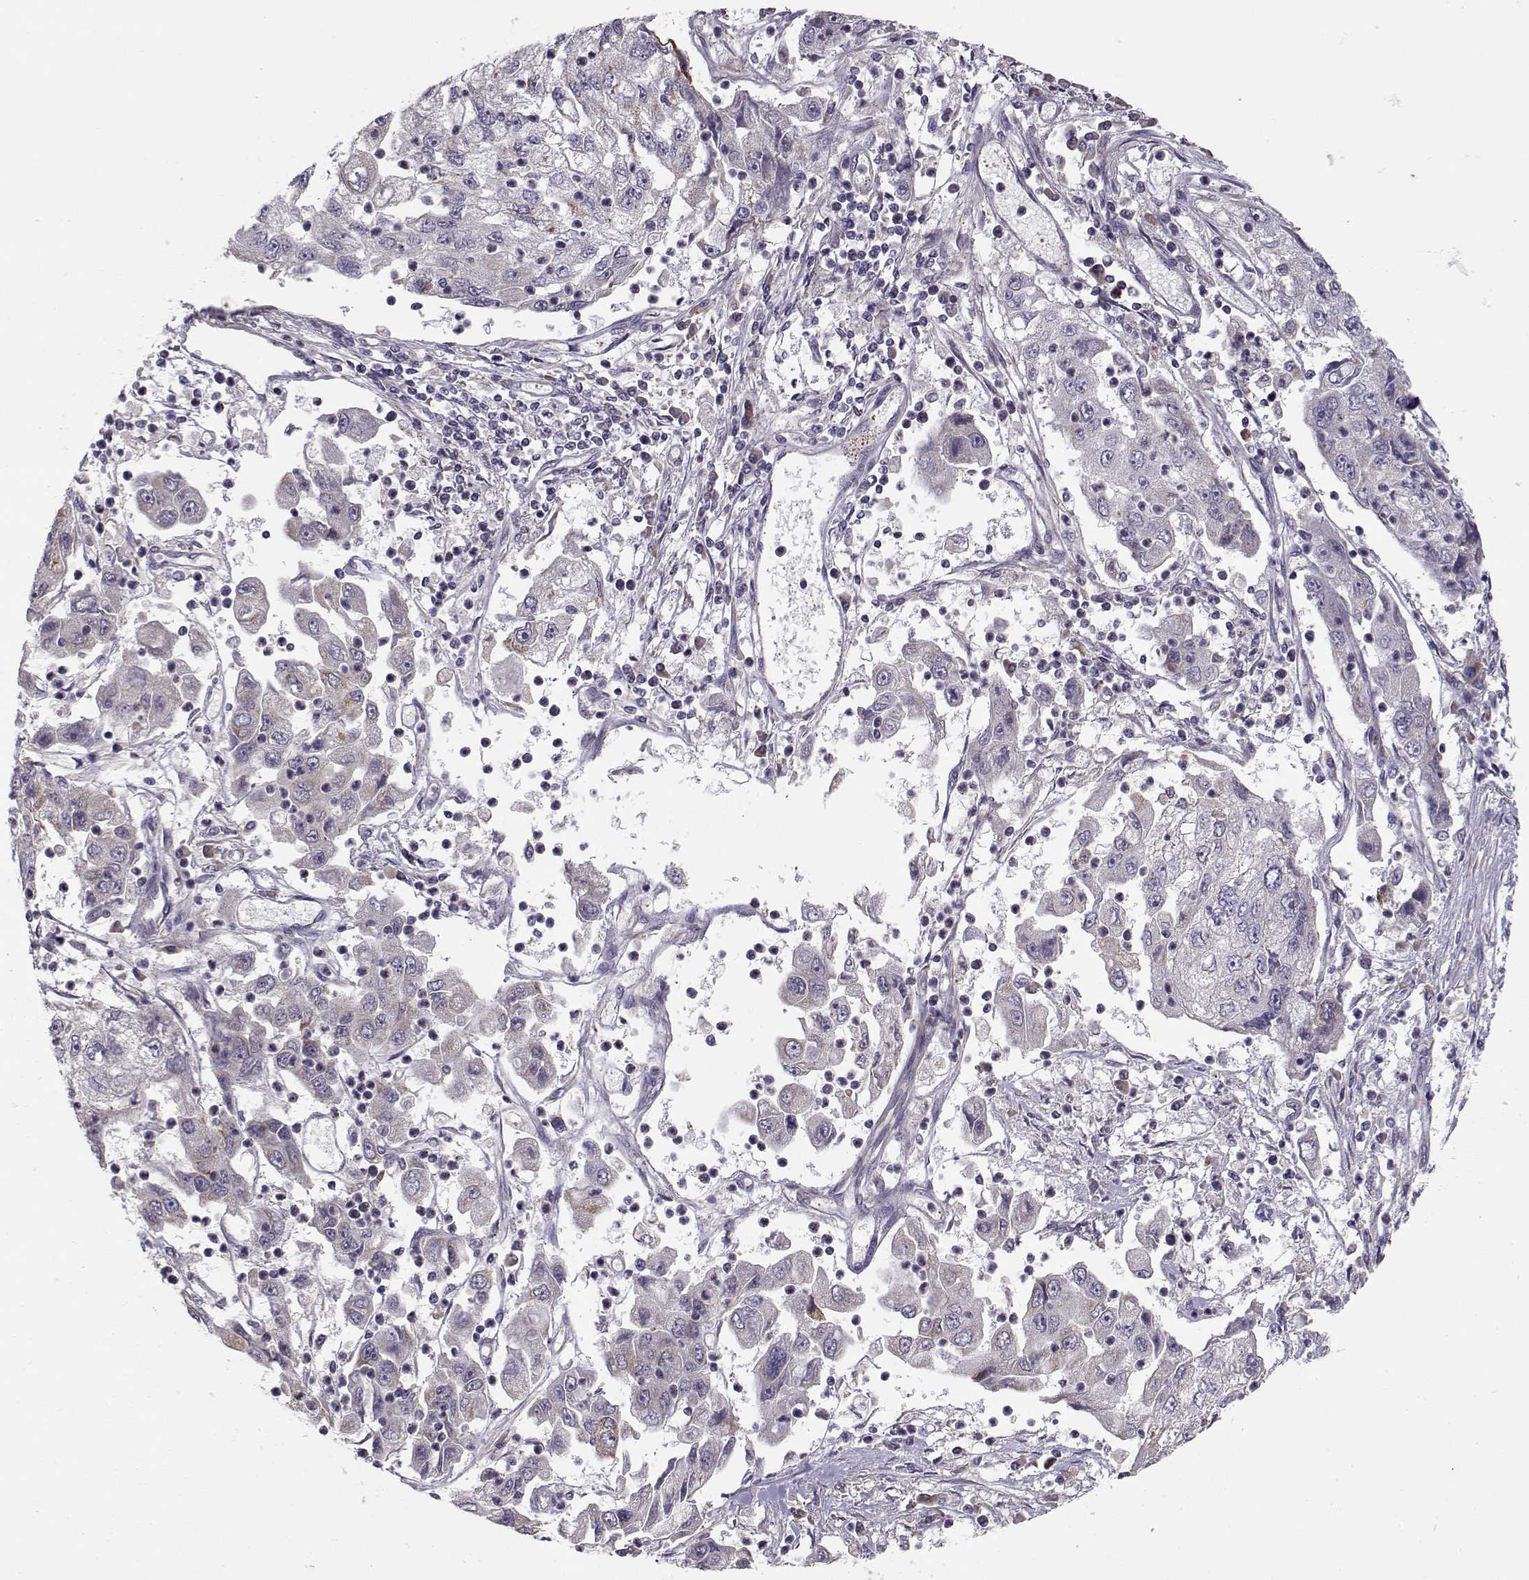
{"staining": {"intensity": "negative", "quantity": "none", "location": "none"}, "tissue": "cervical cancer", "cell_type": "Tumor cells", "image_type": "cancer", "snomed": [{"axis": "morphology", "description": "Squamous cell carcinoma, NOS"}, {"axis": "topography", "description": "Cervix"}], "caption": "This histopathology image is of squamous cell carcinoma (cervical) stained with immunohistochemistry (IHC) to label a protein in brown with the nuclei are counter-stained blue. There is no staining in tumor cells.", "gene": "ENTPD8", "patient": {"sex": "female", "age": 36}}